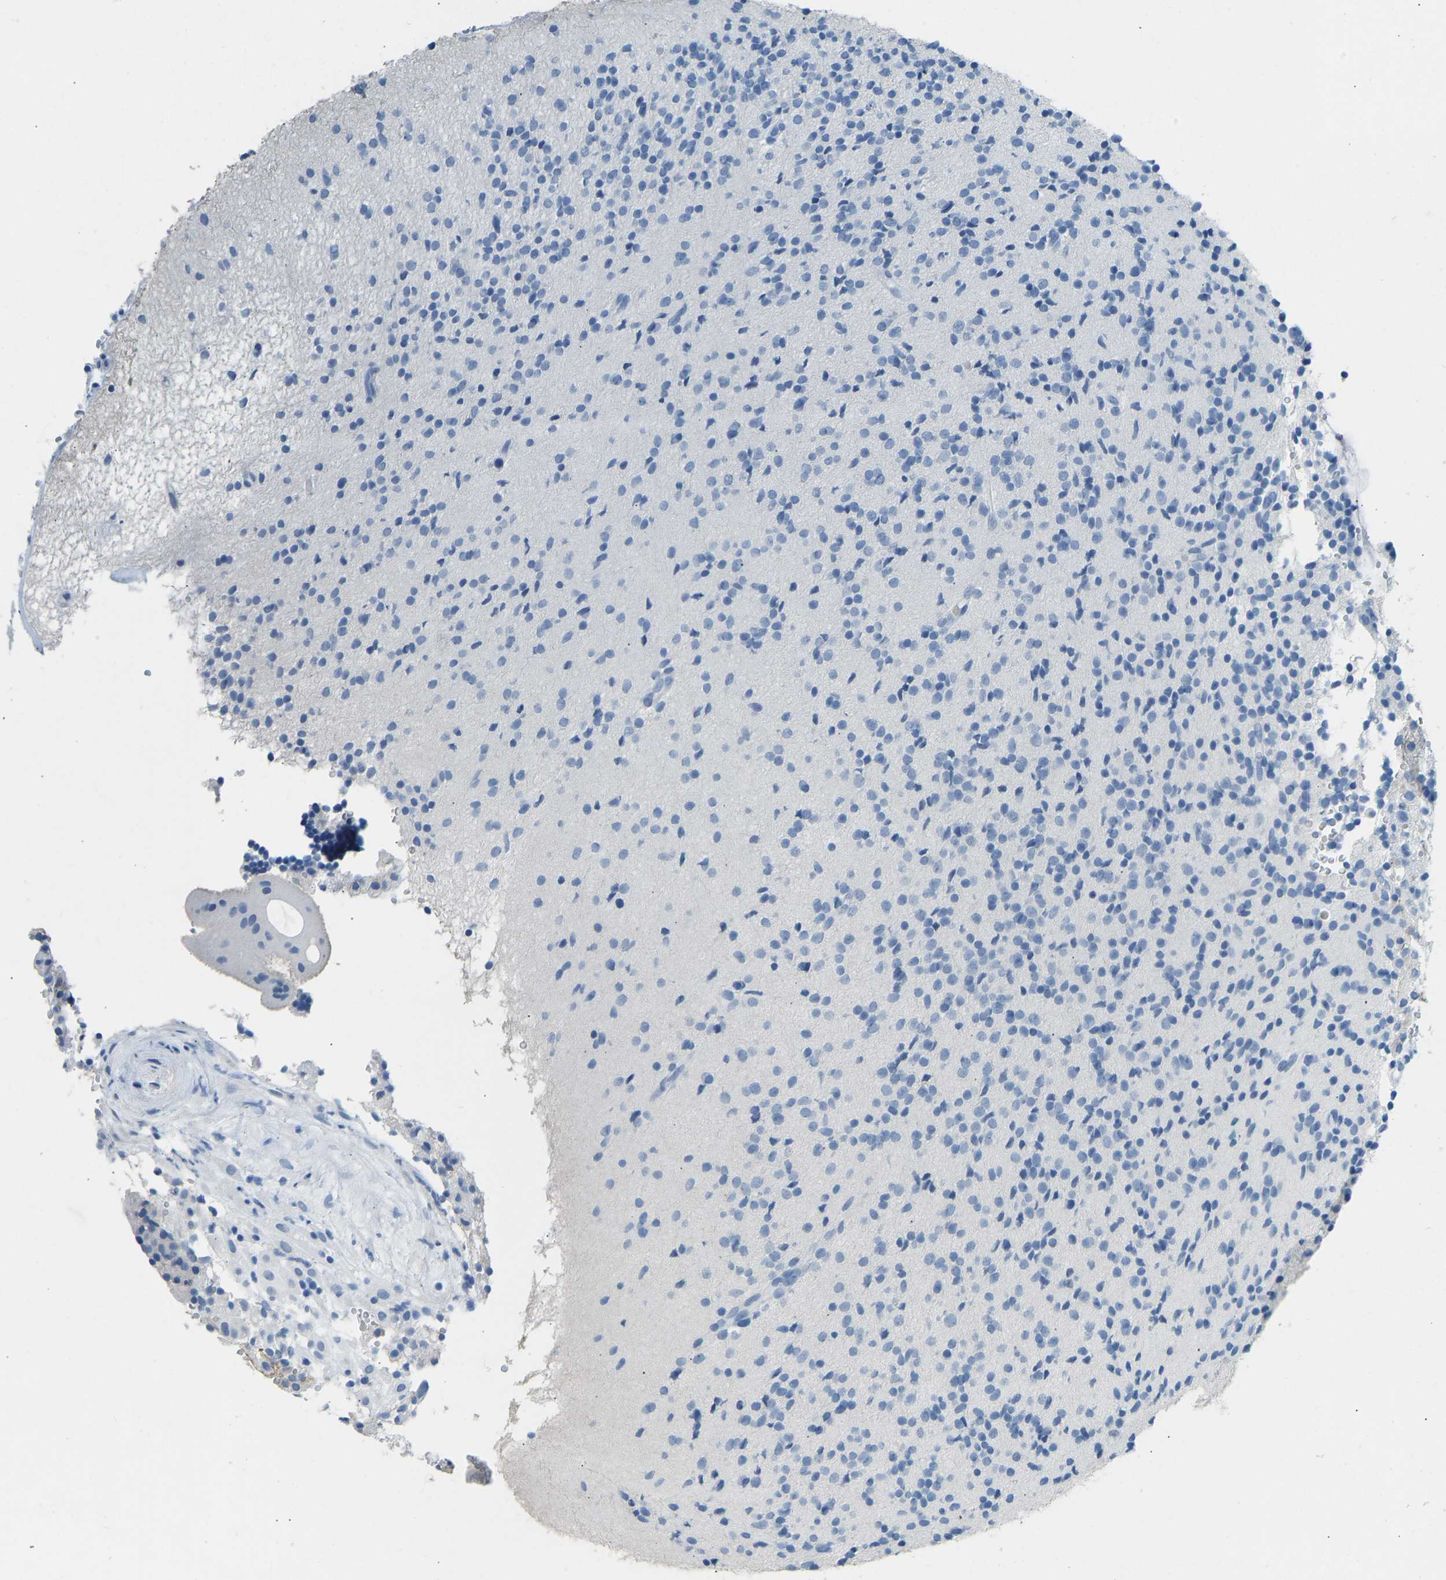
{"staining": {"intensity": "negative", "quantity": "none", "location": "none"}, "tissue": "placenta", "cell_type": "Decidual cells", "image_type": "normal", "snomed": [{"axis": "morphology", "description": "Normal tissue, NOS"}, {"axis": "topography", "description": "Placenta"}], "caption": "IHC photomicrograph of unremarkable placenta: human placenta stained with DAB displays no significant protein positivity in decidual cells.", "gene": "ATP1A1", "patient": {"sex": "female", "age": 18}}